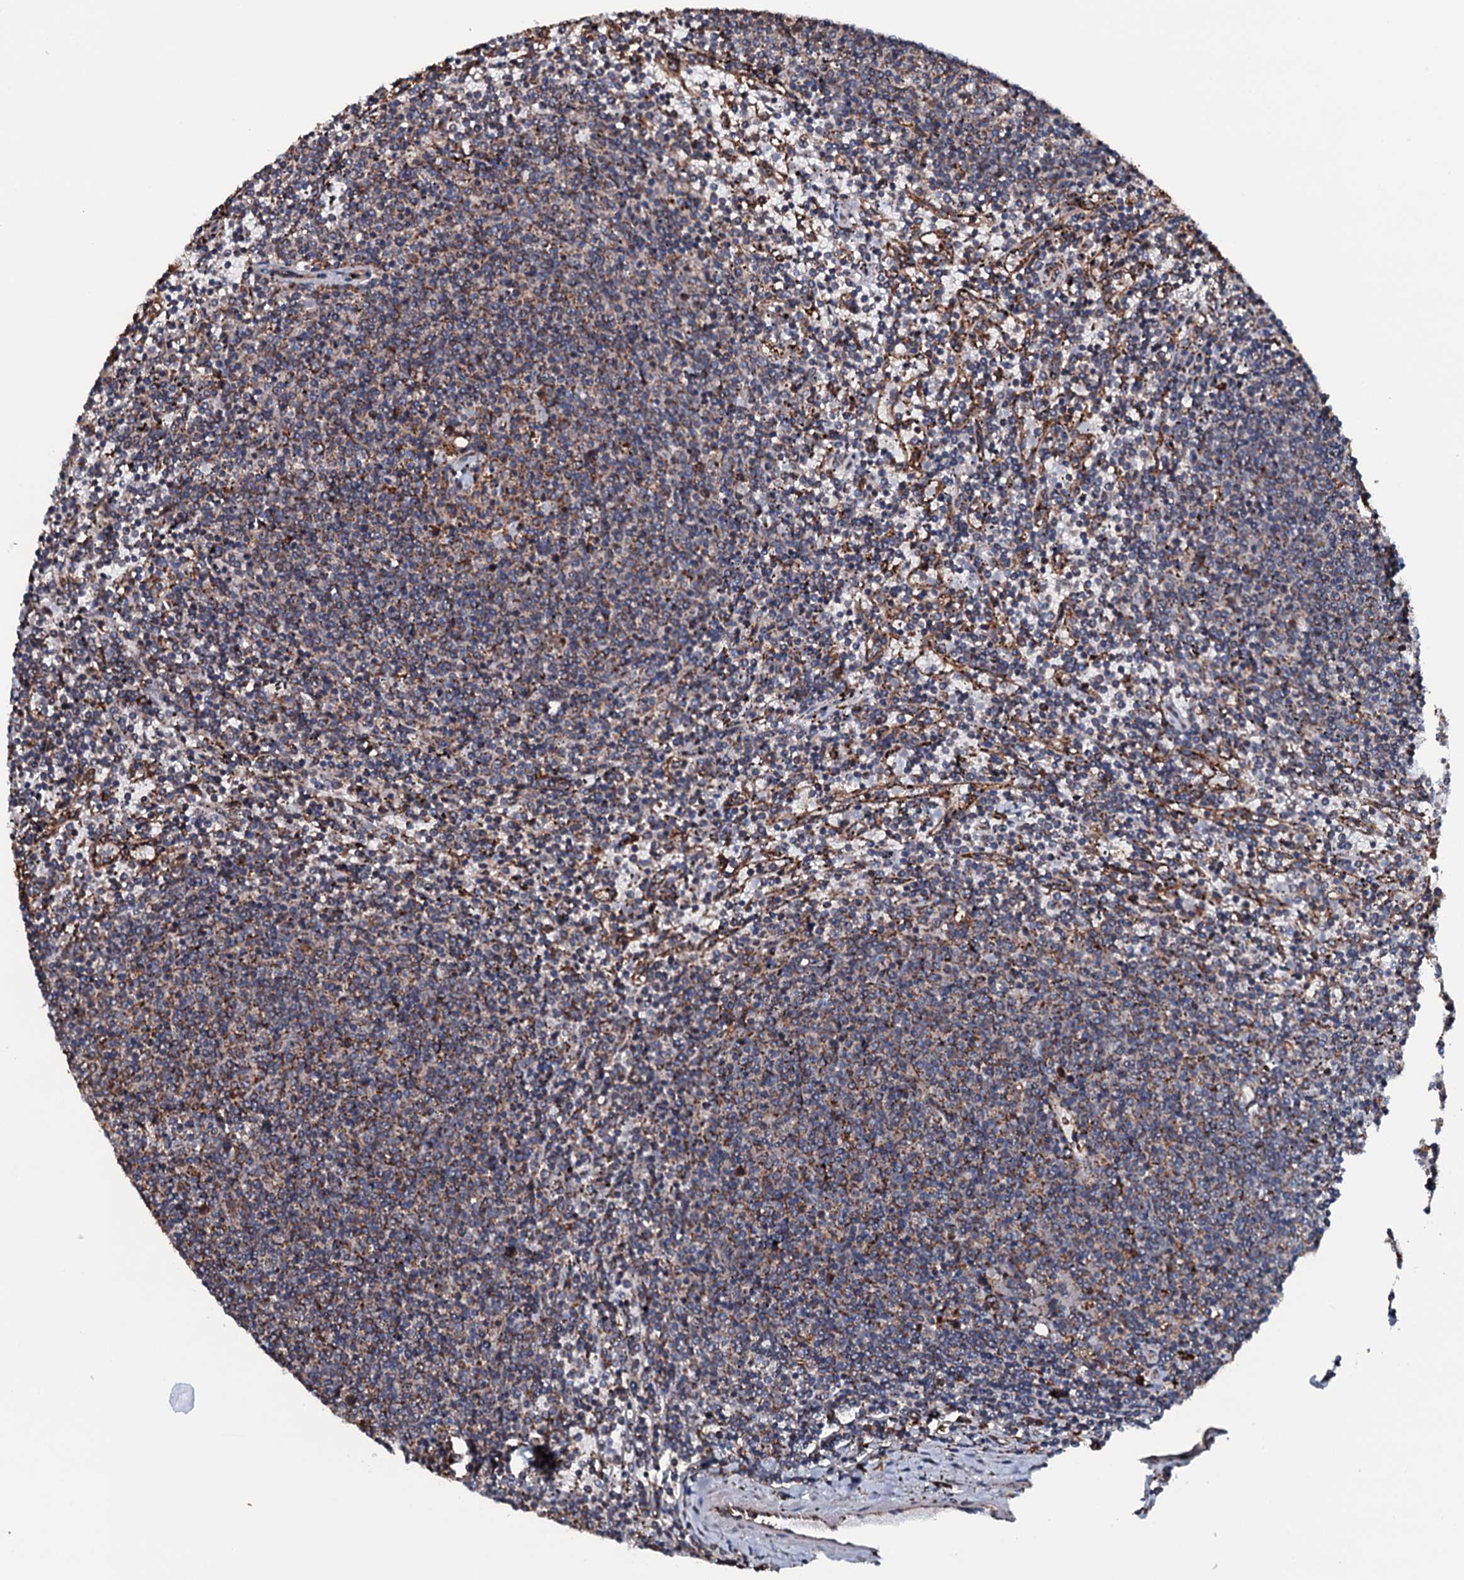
{"staining": {"intensity": "moderate", "quantity": ">75%", "location": "cytoplasmic/membranous"}, "tissue": "lymphoma", "cell_type": "Tumor cells", "image_type": "cancer", "snomed": [{"axis": "morphology", "description": "Malignant lymphoma, non-Hodgkin's type, Low grade"}, {"axis": "topography", "description": "Spleen"}], "caption": "IHC of human malignant lymphoma, non-Hodgkin's type (low-grade) shows medium levels of moderate cytoplasmic/membranous positivity in about >75% of tumor cells.", "gene": "RAB12", "patient": {"sex": "female", "age": 50}}